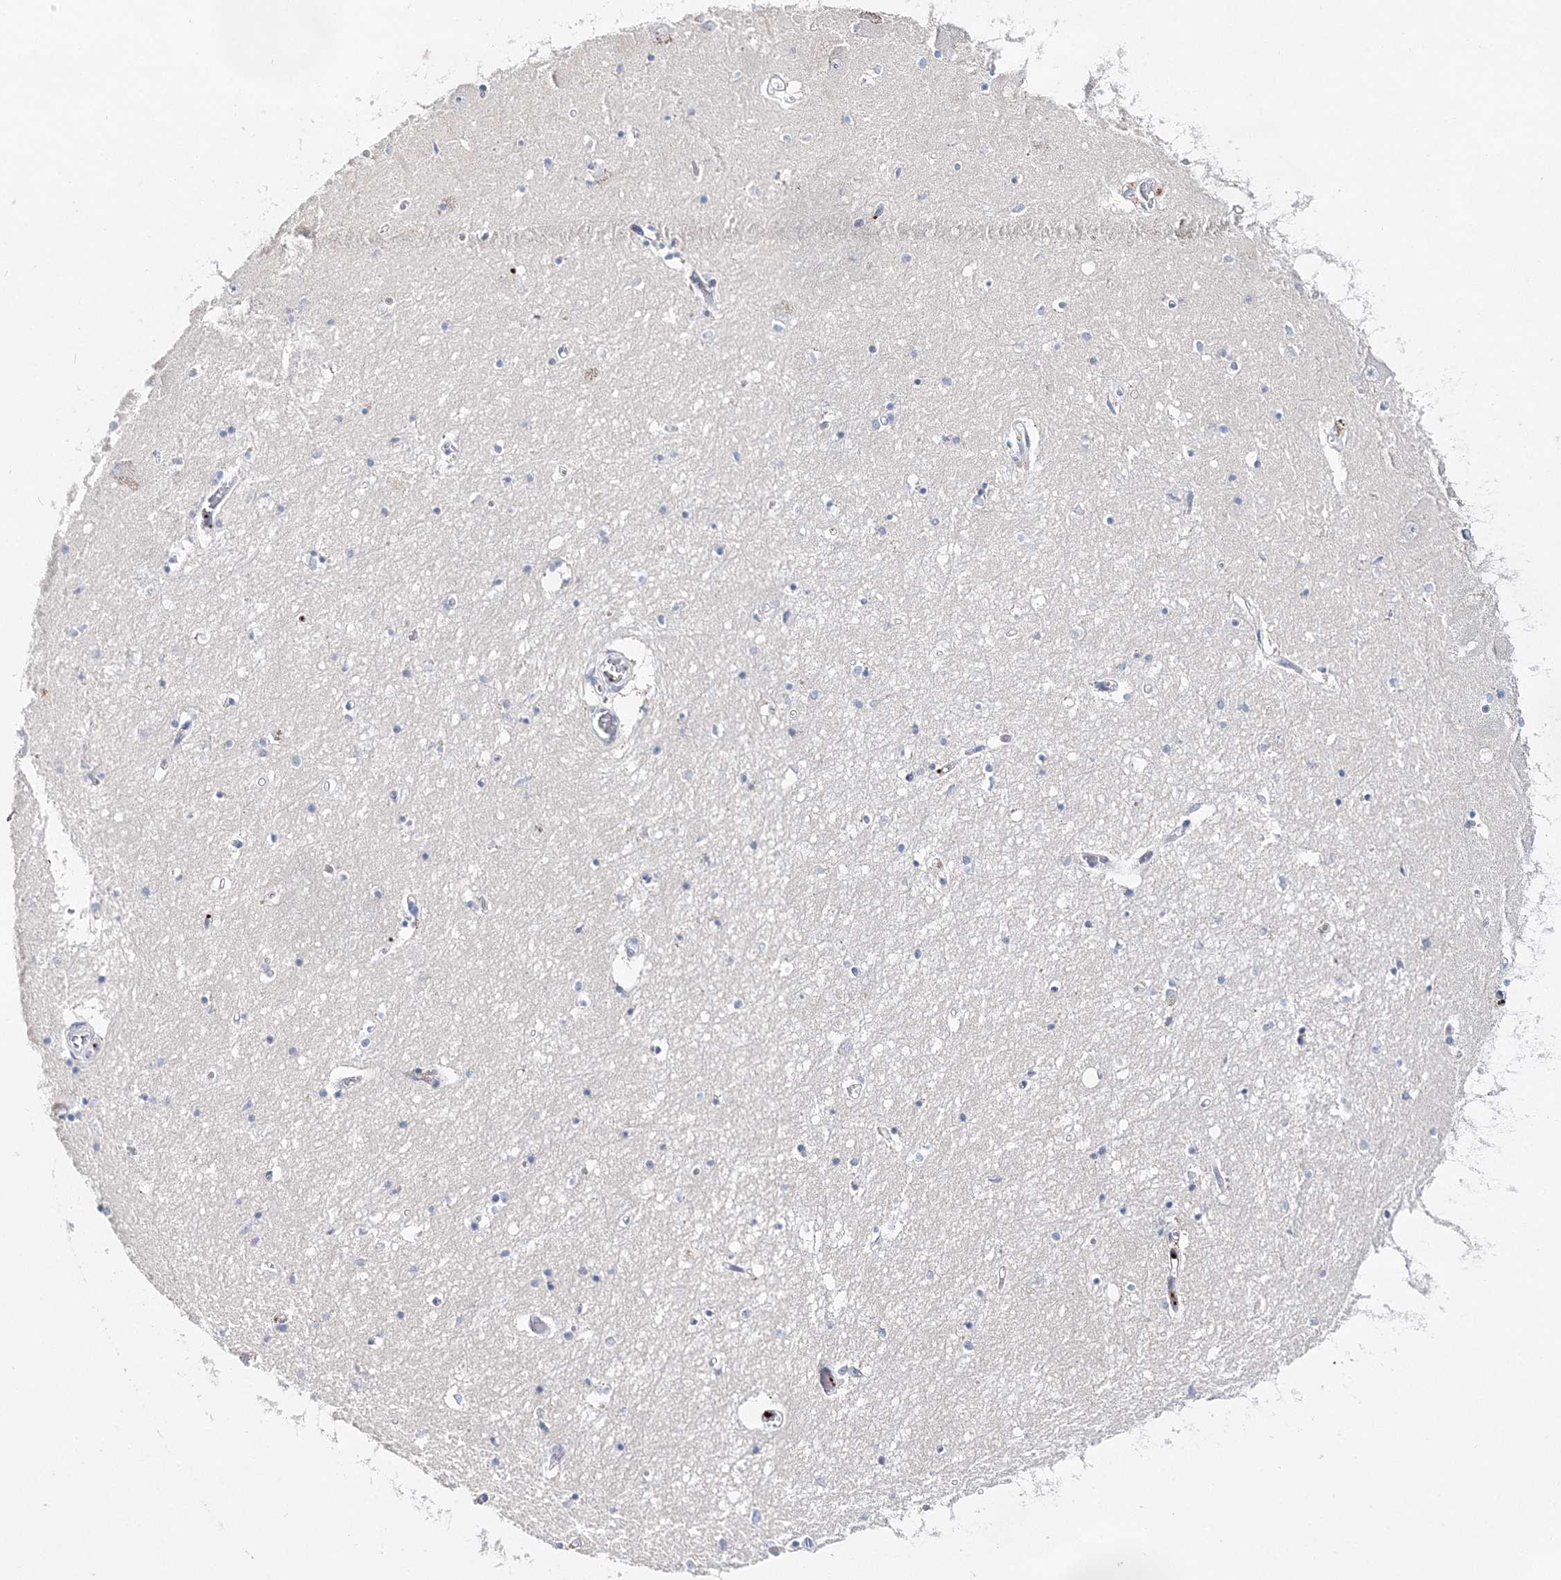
{"staining": {"intensity": "negative", "quantity": "none", "location": "none"}, "tissue": "hippocampus", "cell_type": "Glial cells", "image_type": "normal", "snomed": [{"axis": "morphology", "description": "Normal tissue, NOS"}, {"axis": "topography", "description": "Hippocampus"}], "caption": "The histopathology image displays no significant staining in glial cells of hippocampus. (Brightfield microscopy of DAB (3,3'-diaminobenzidine) IHC at high magnification).", "gene": "MYOZ2", "patient": {"sex": "male", "age": 70}}